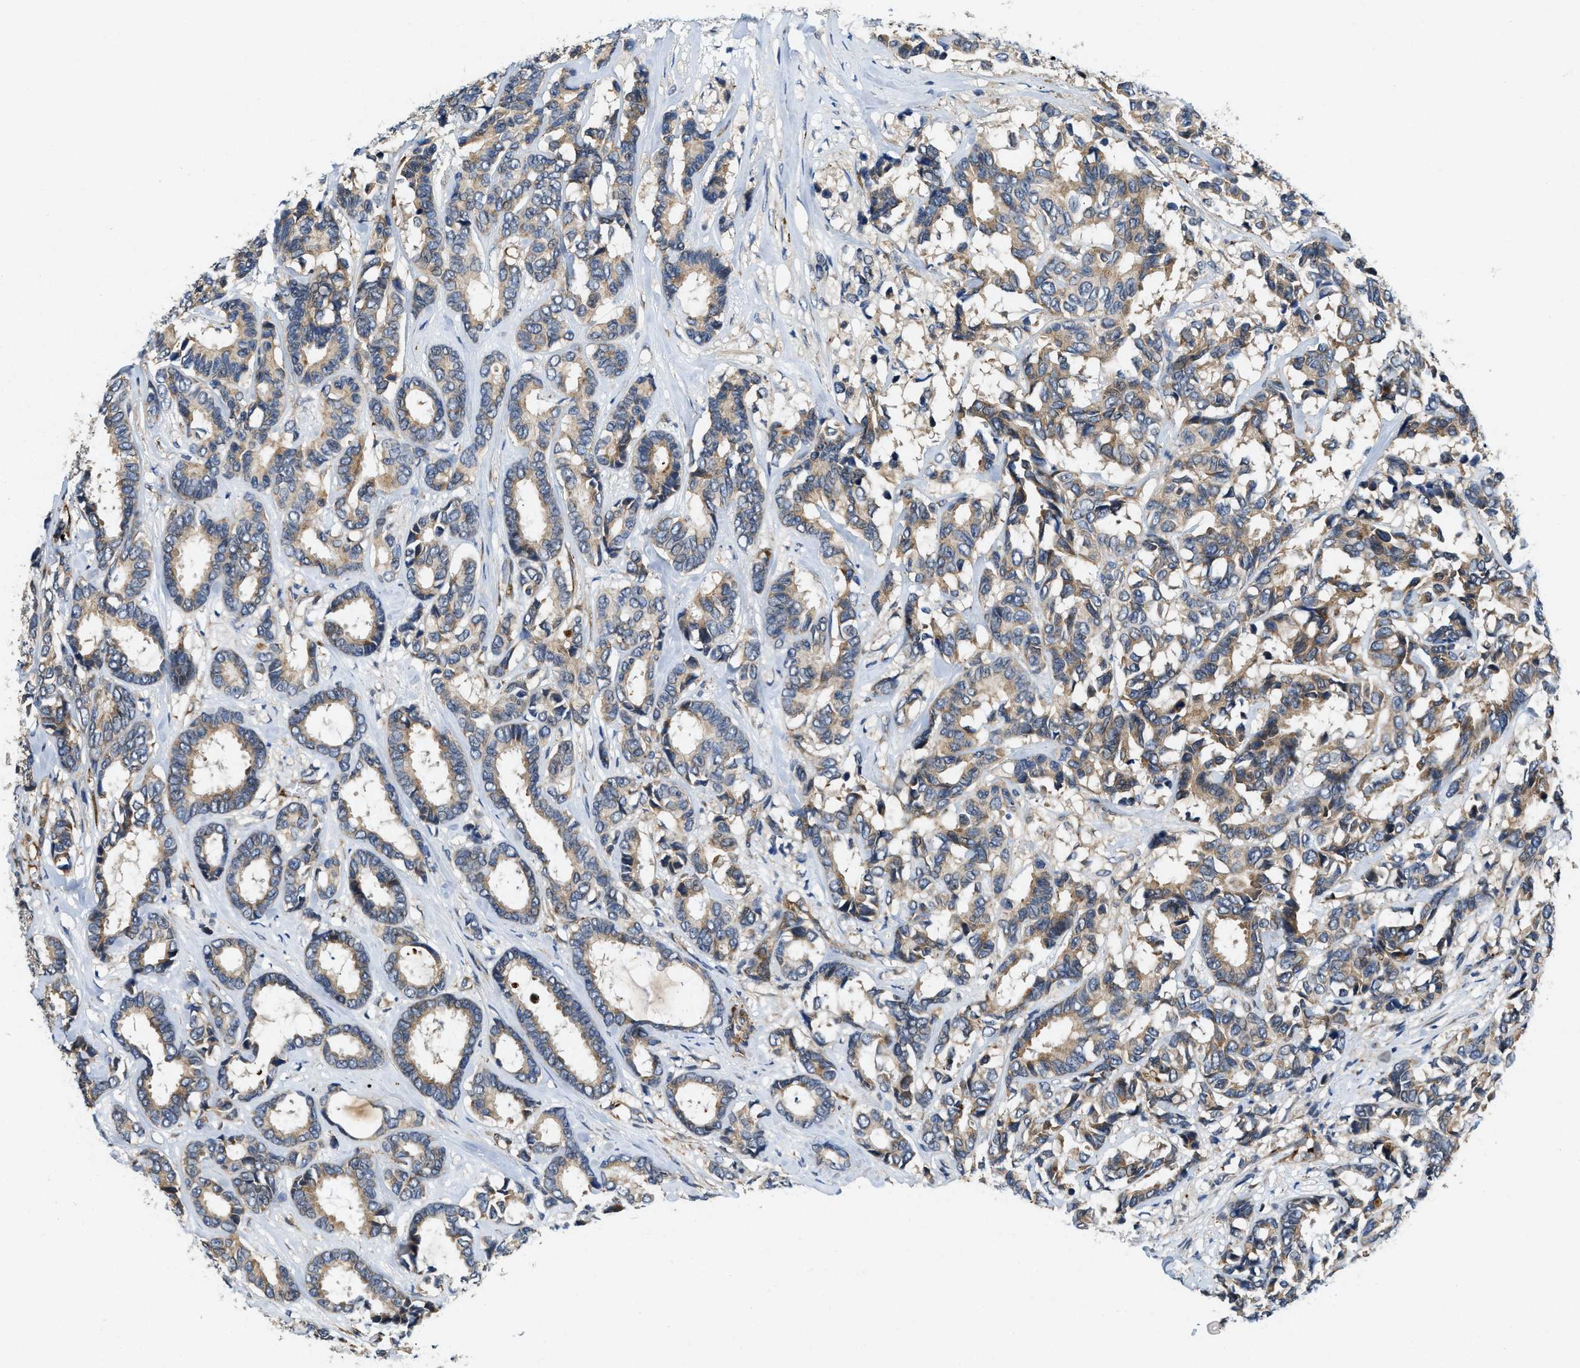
{"staining": {"intensity": "weak", "quantity": ">75%", "location": "cytoplasmic/membranous"}, "tissue": "breast cancer", "cell_type": "Tumor cells", "image_type": "cancer", "snomed": [{"axis": "morphology", "description": "Duct carcinoma"}, {"axis": "topography", "description": "Breast"}], "caption": "This histopathology image reveals breast cancer stained with IHC to label a protein in brown. The cytoplasmic/membranous of tumor cells show weak positivity for the protein. Nuclei are counter-stained blue.", "gene": "ZNF599", "patient": {"sex": "female", "age": 87}}